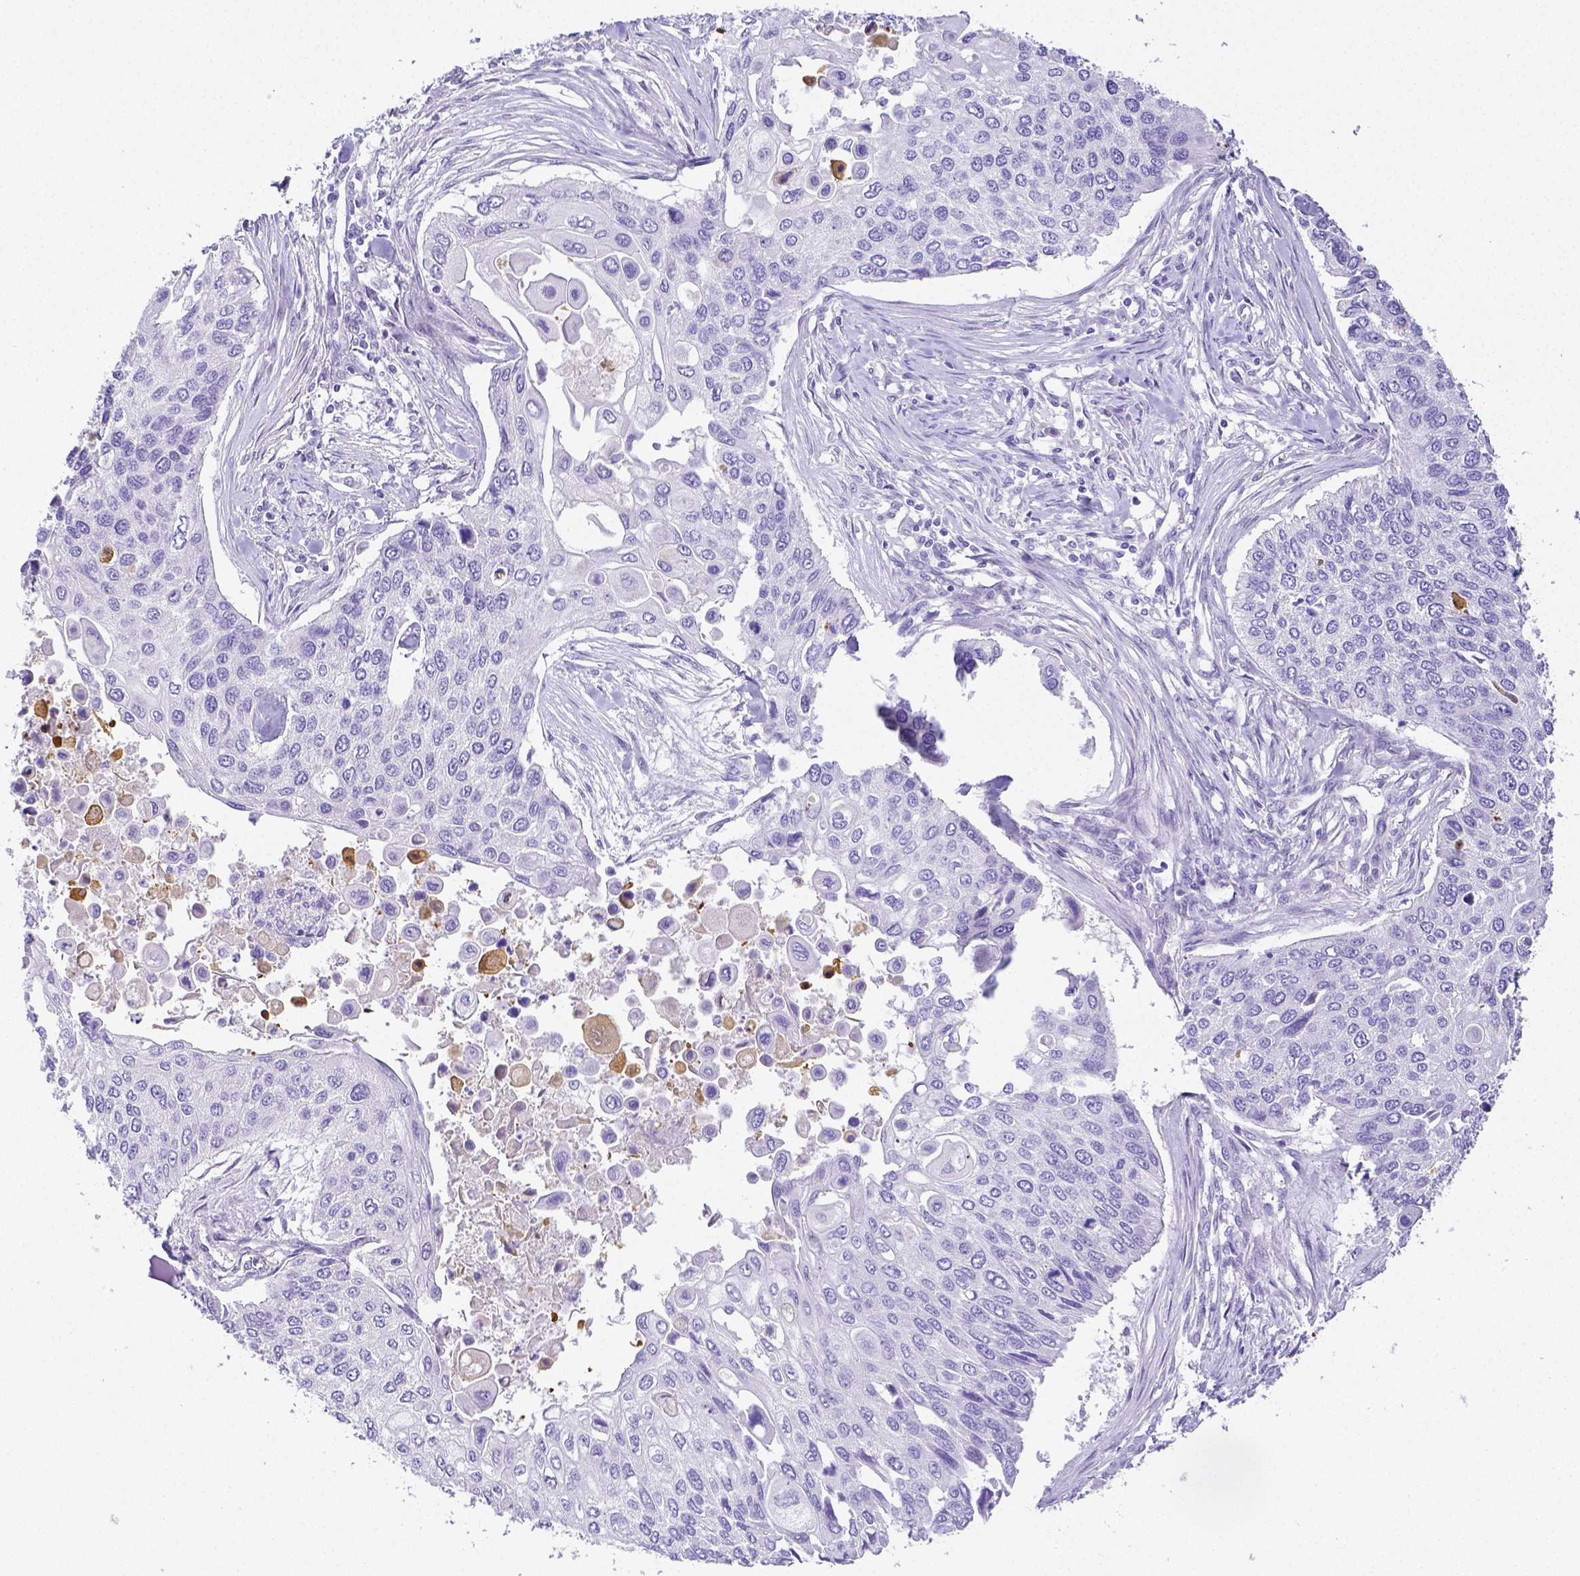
{"staining": {"intensity": "negative", "quantity": "none", "location": "none"}, "tissue": "lung cancer", "cell_type": "Tumor cells", "image_type": "cancer", "snomed": [{"axis": "morphology", "description": "Squamous cell carcinoma, NOS"}, {"axis": "morphology", "description": "Squamous cell carcinoma, metastatic, NOS"}, {"axis": "topography", "description": "Lung"}], "caption": "This is a micrograph of immunohistochemistry staining of lung cancer, which shows no staining in tumor cells.", "gene": "ARHGAP36", "patient": {"sex": "male", "age": 63}}